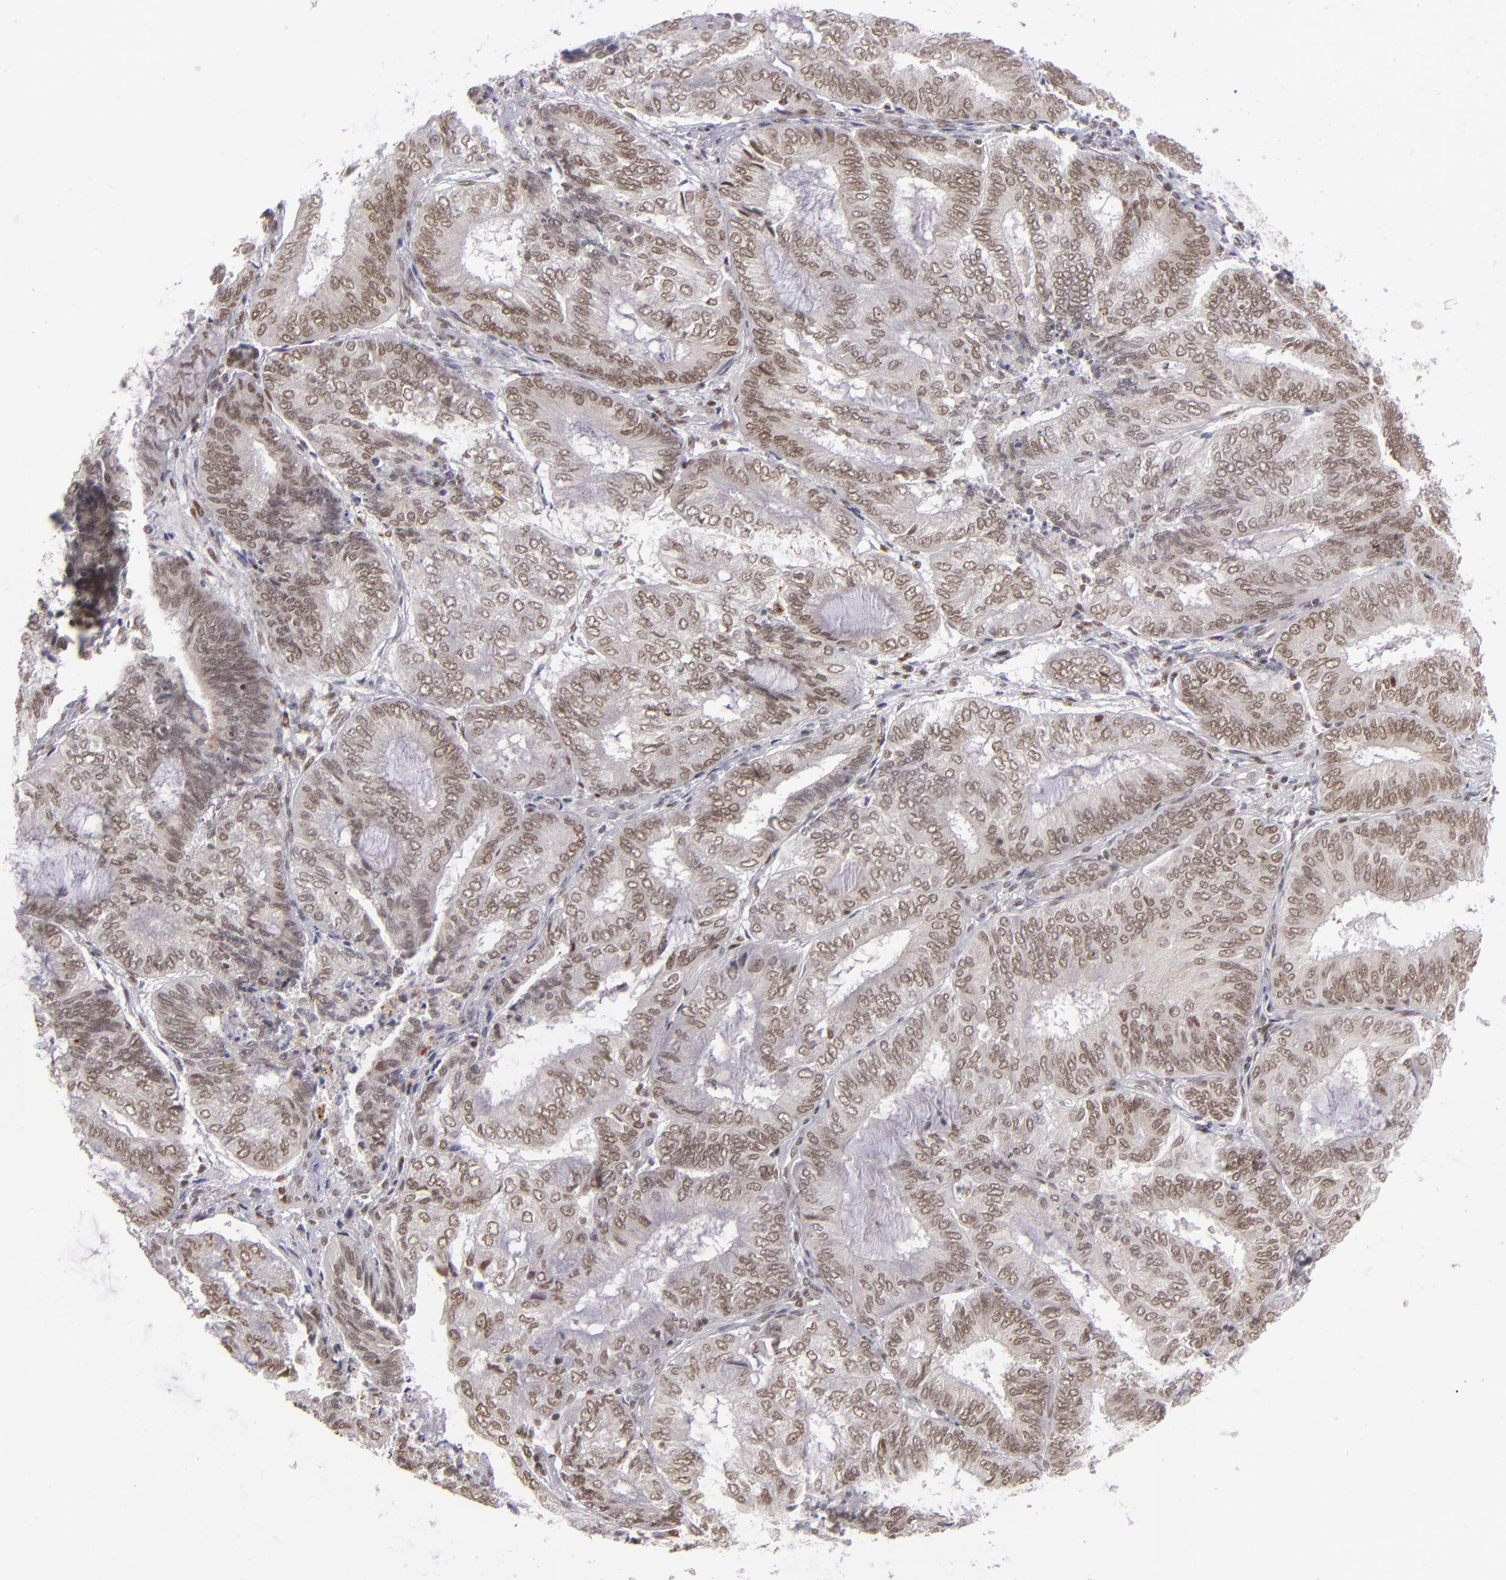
{"staining": {"intensity": "moderate", "quantity": ">75%", "location": "nuclear"}, "tissue": "endometrial cancer", "cell_type": "Tumor cells", "image_type": "cancer", "snomed": [{"axis": "morphology", "description": "Adenocarcinoma, NOS"}, {"axis": "topography", "description": "Endometrium"}], "caption": "Endometrial cancer (adenocarcinoma) stained with a protein marker exhibits moderate staining in tumor cells.", "gene": "MLLT3", "patient": {"sex": "female", "age": 59}}